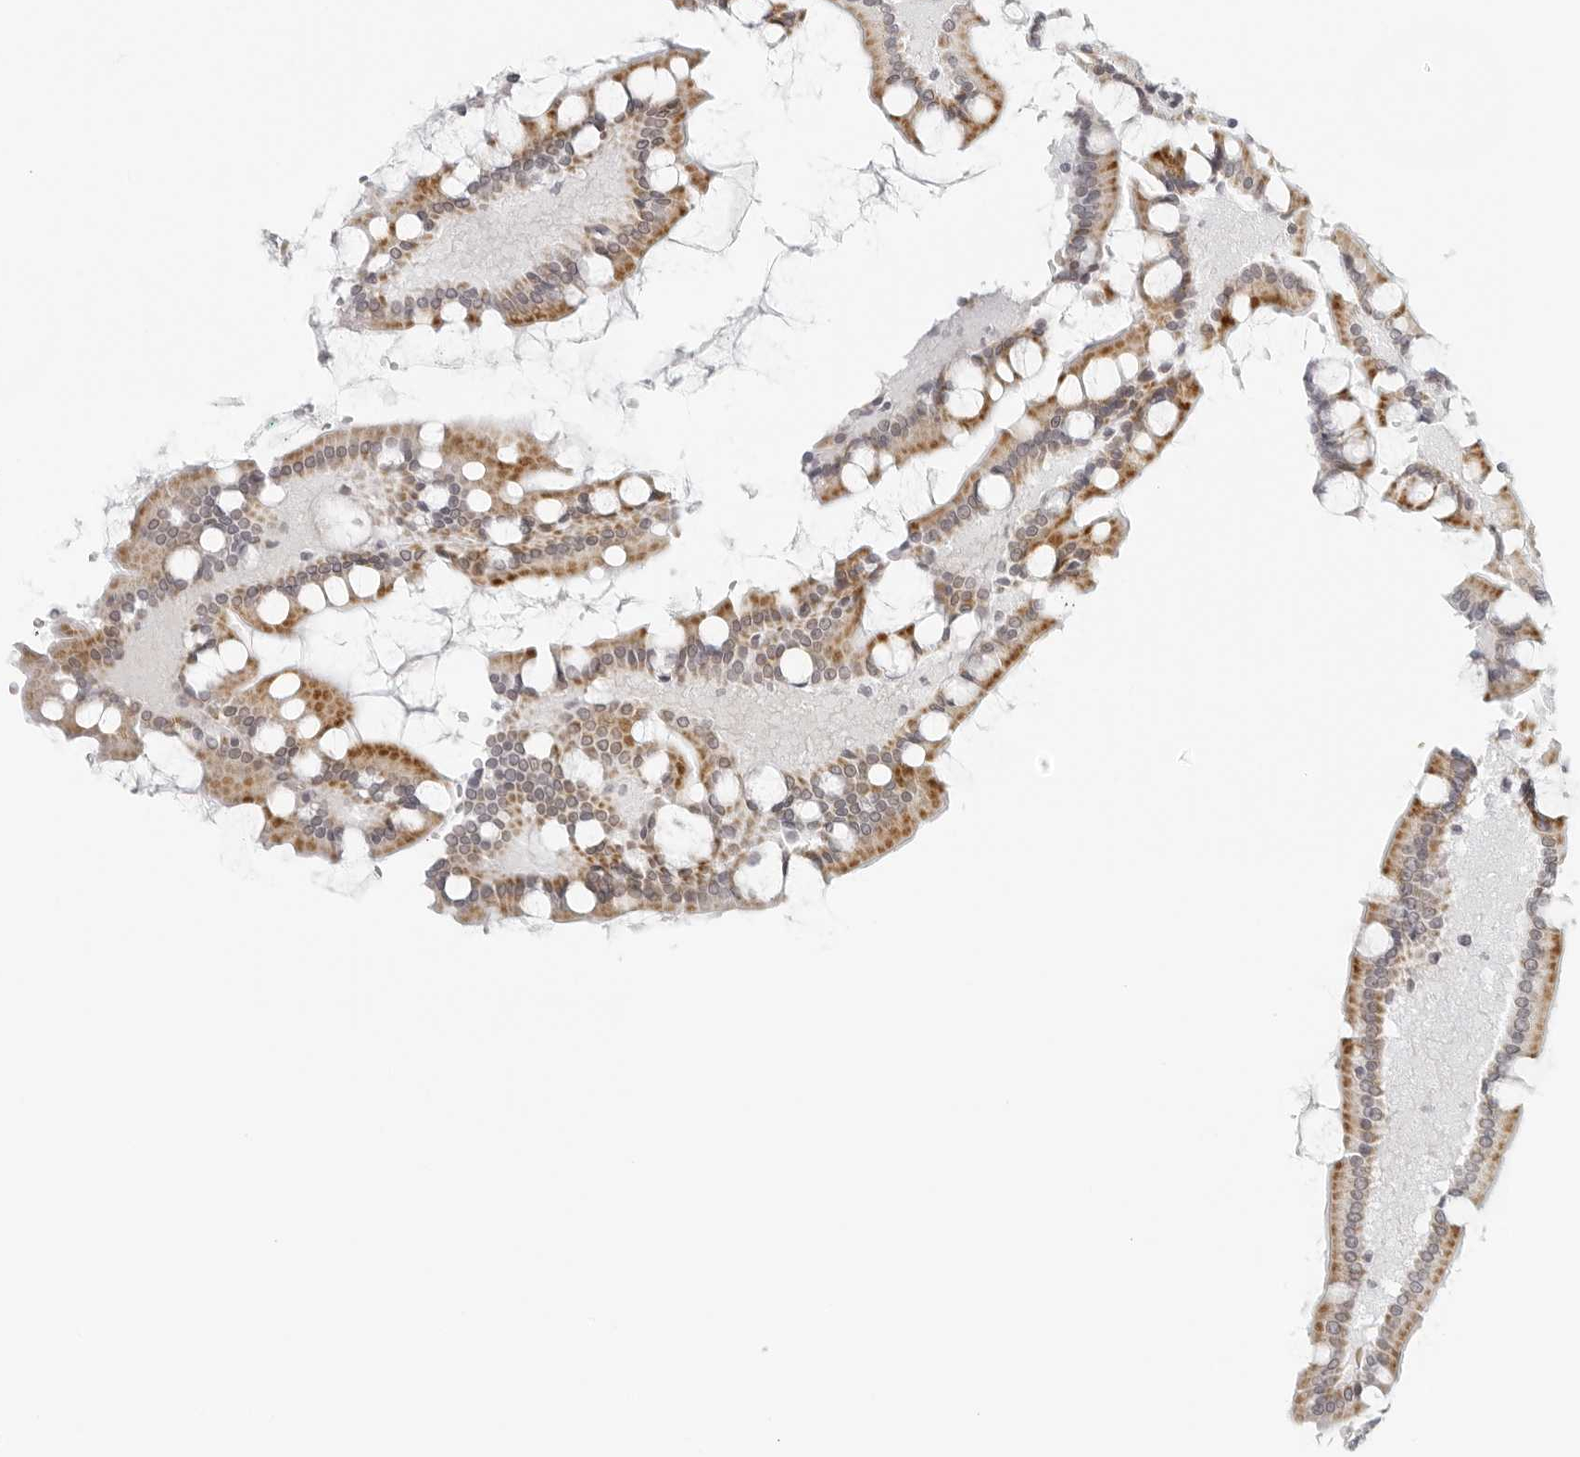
{"staining": {"intensity": "moderate", "quantity": ">75%", "location": "cytoplasmic/membranous"}, "tissue": "small intestine", "cell_type": "Glandular cells", "image_type": "normal", "snomed": [{"axis": "morphology", "description": "Normal tissue, NOS"}, {"axis": "topography", "description": "Small intestine"}], "caption": "An immunohistochemistry photomicrograph of unremarkable tissue is shown. Protein staining in brown labels moderate cytoplasmic/membranous positivity in small intestine within glandular cells.", "gene": "RPS6KC1", "patient": {"sex": "male", "age": 41}}